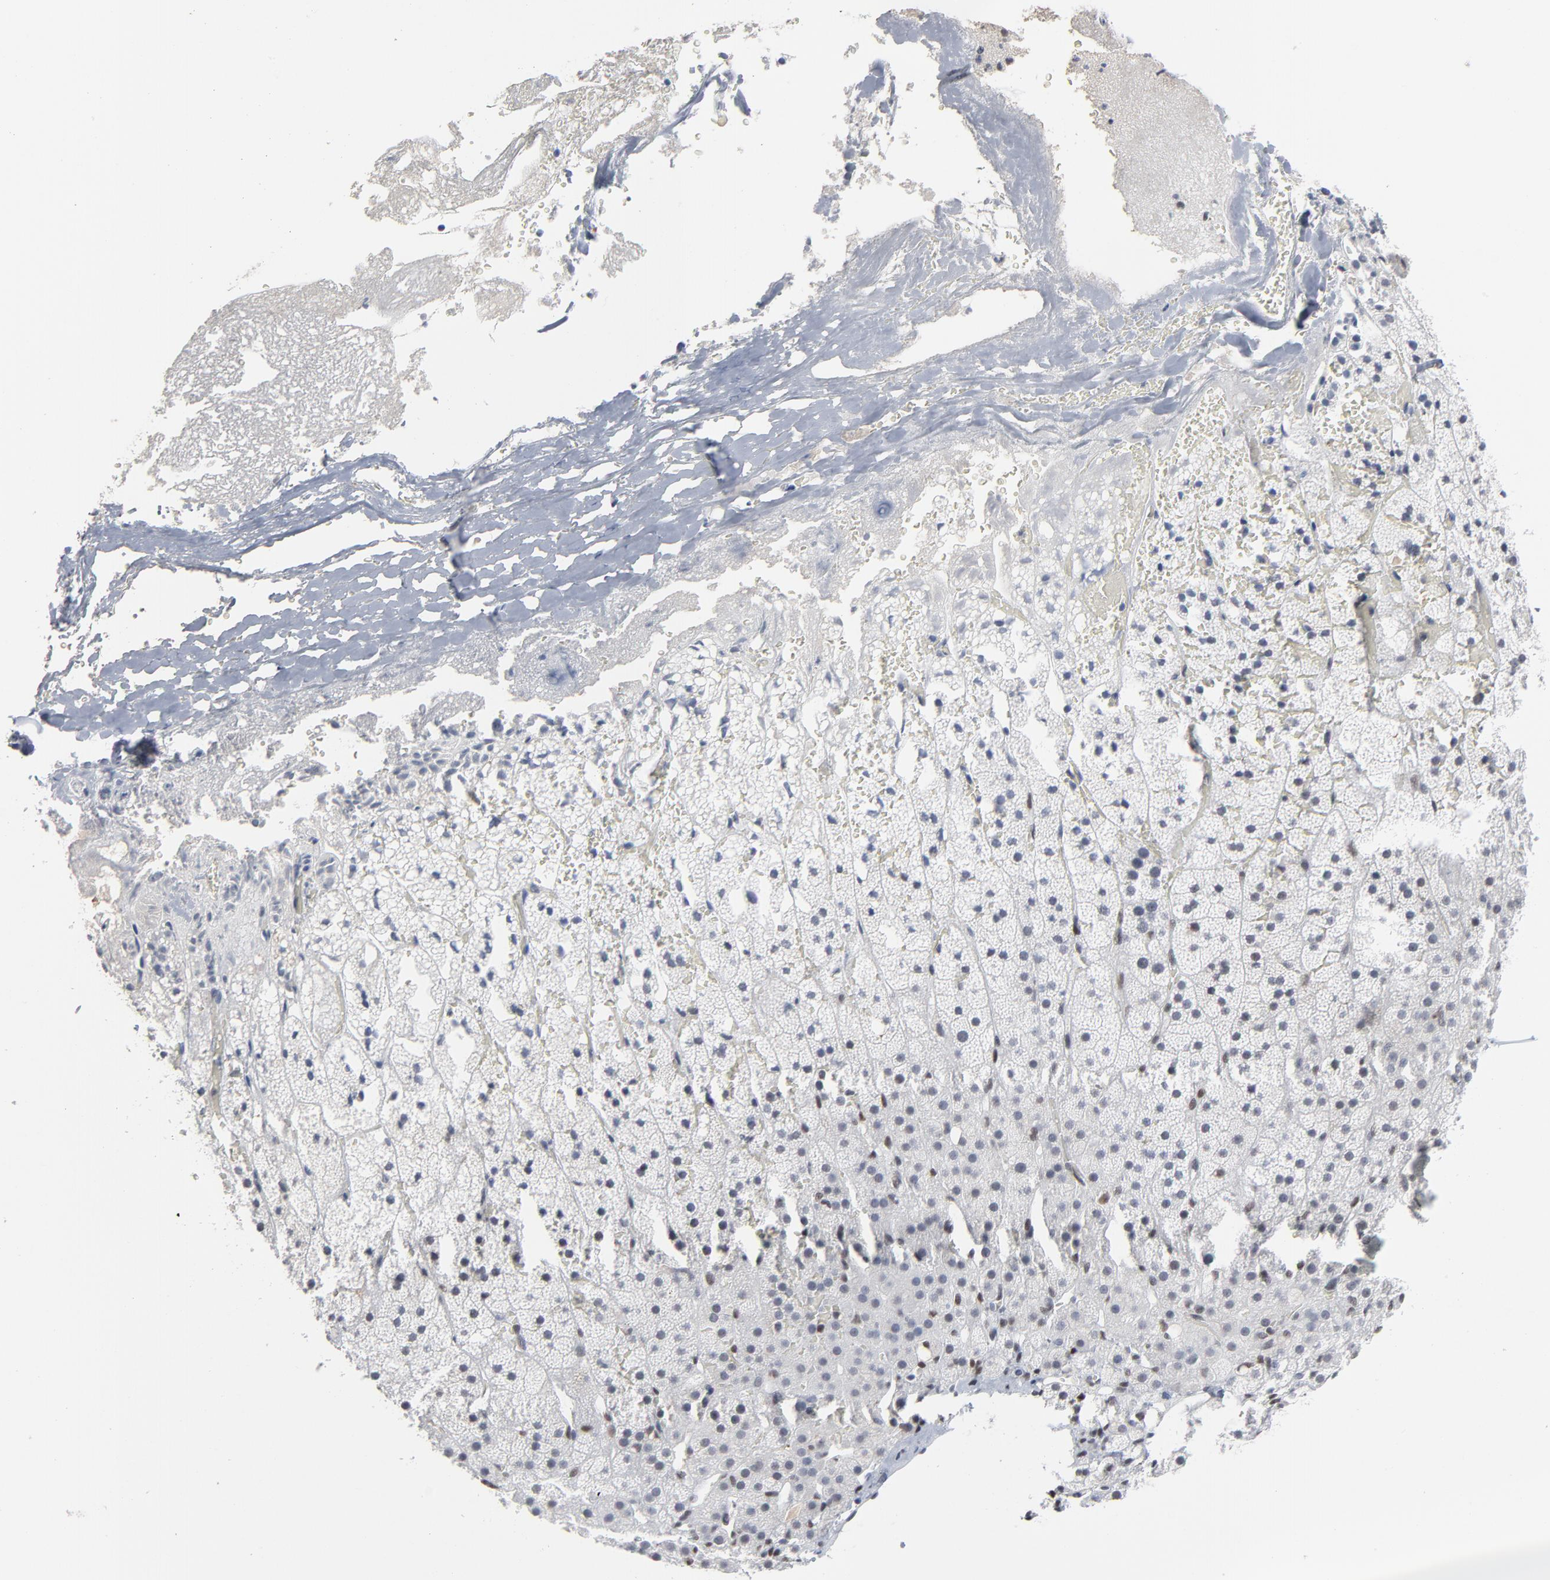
{"staining": {"intensity": "negative", "quantity": "none", "location": "none"}, "tissue": "adrenal gland", "cell_type": "Glandular cells", "image_type": "normal", "snomed": [{"axis": "morphology", "description": "Normal tissue, NOS"}, {"axis": "topography", "description": "Adrenal gland"}], "caption": "Immunohistochemistry (IHC) micrograph of benign adrenal gland stained for a protein (brown), which exhibits no staining in glandular cells.", "gene": "ATF7", "patient": {"sex": "male", "age": 35}}